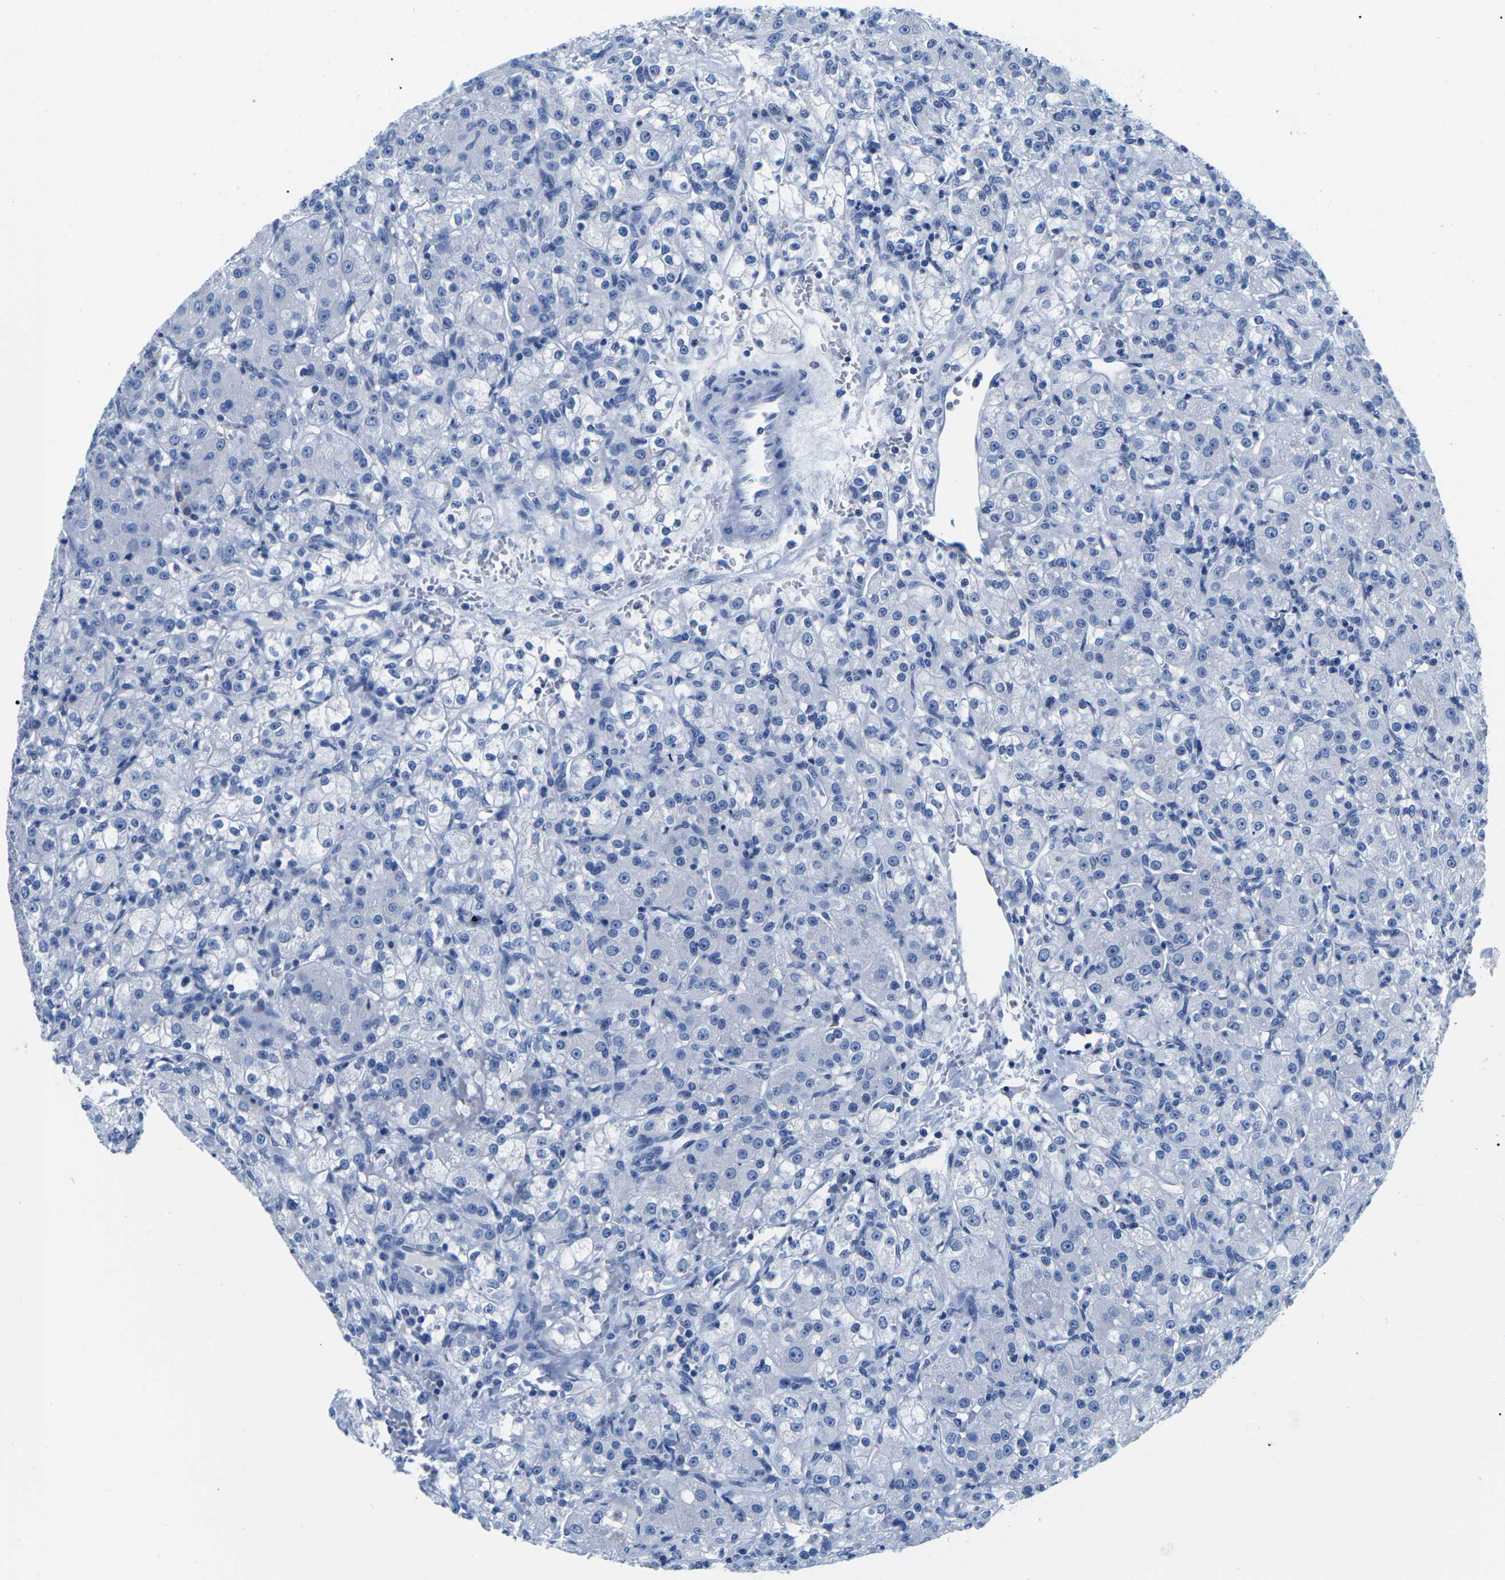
{"staining": {"intensity": "negative", "quantity": "none", "location": "none"}, "tissue": "renal cancer", "cell_type": "Tumor cells", "image_type": "cancer", "snomed": [{"axis": "morphology", "description": "Normal tissue, NOS"}, {"axis": "morphology", "description": "Adenocarcinoma, NOS"}, {"axis": "topography", "description": "Kidney"}], "caption": "This is an immunohistochemistry micrograph of renal cancer (adenocarcinoma). There is no staining in tumor cells.", "gene": "CYP1A2", "patient": {"sex": "male", "age": 61}}